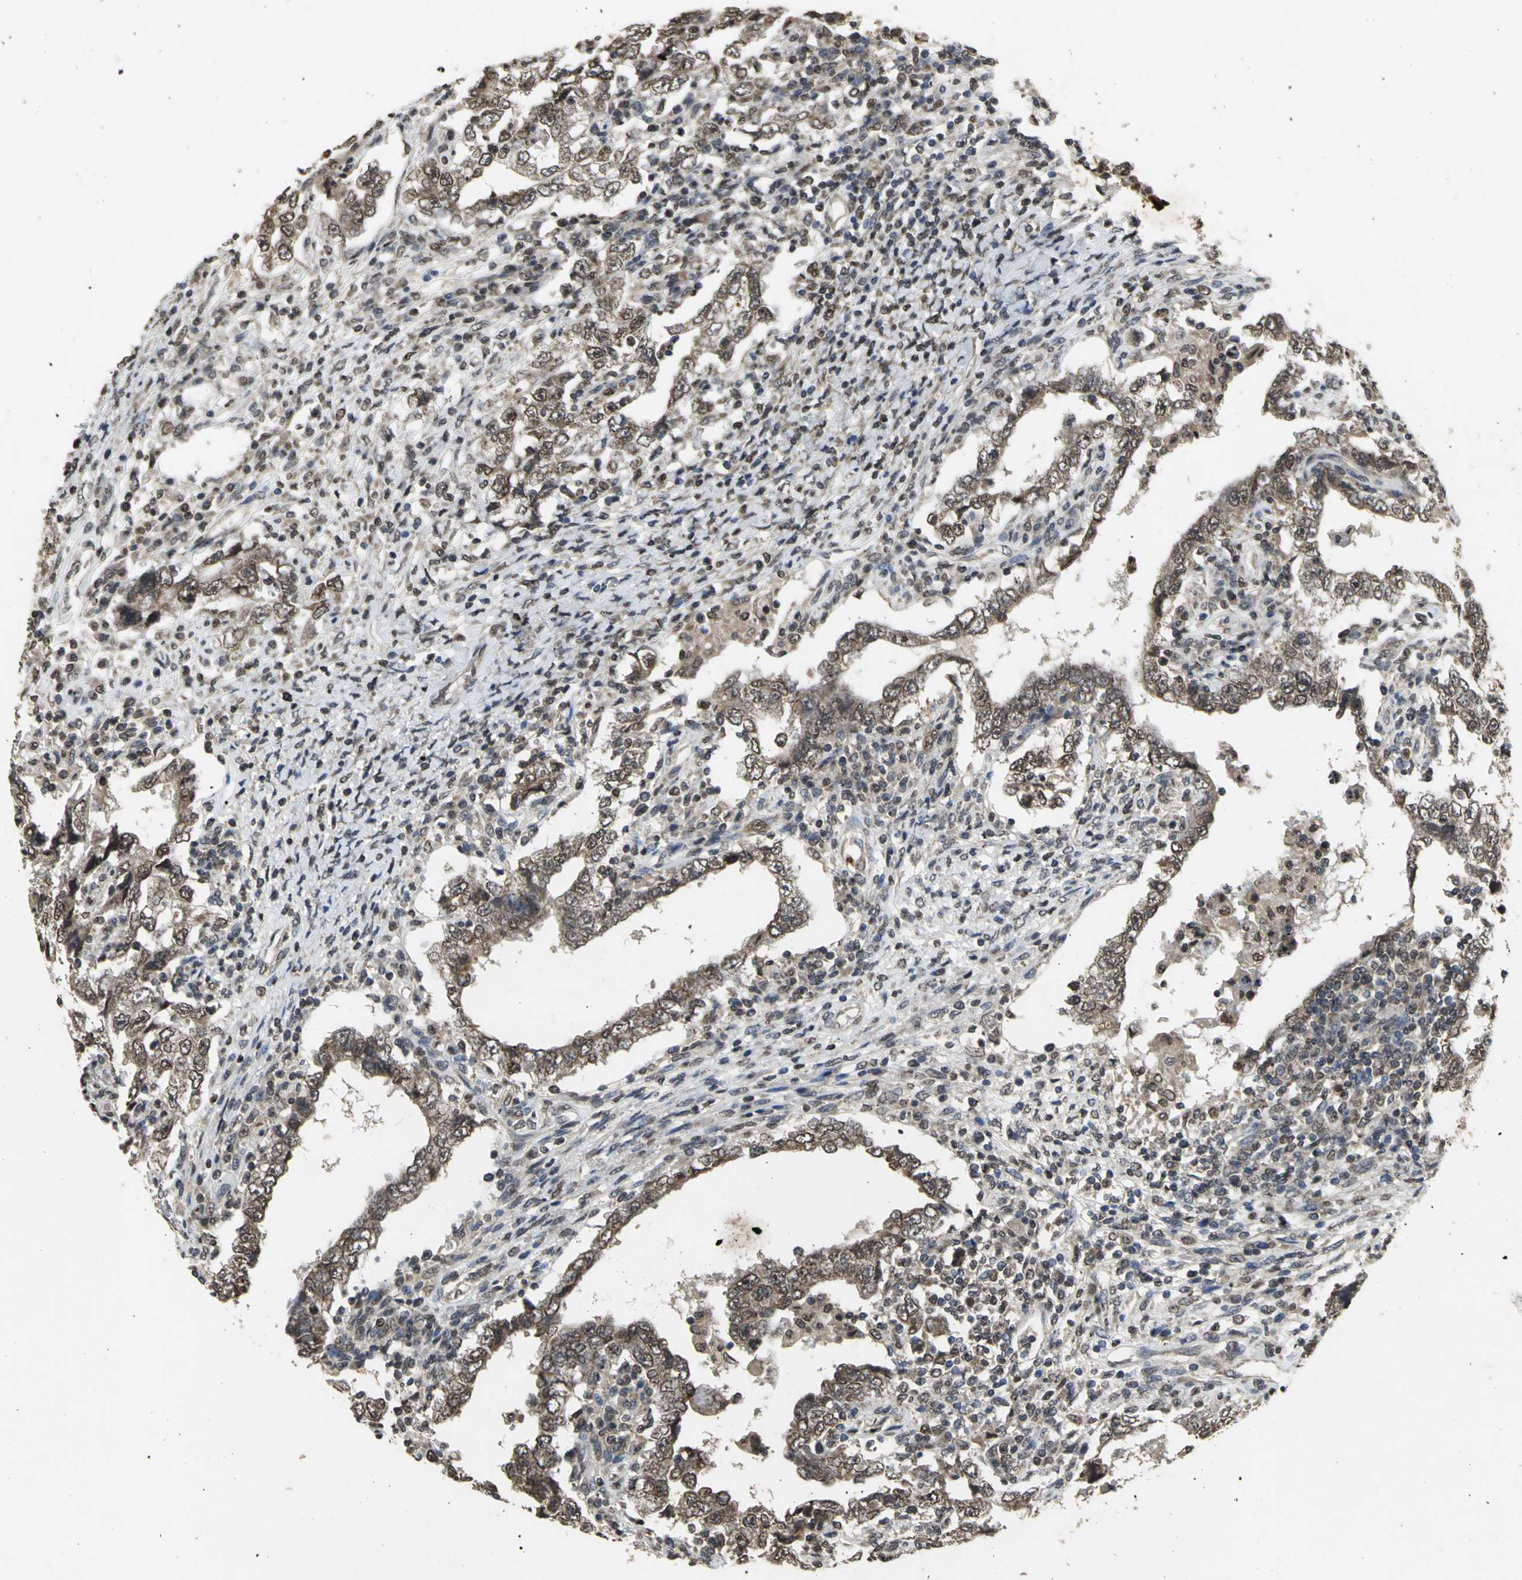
{"staining": {"intensity": "moderate", "quantity": ">75%", "location": "cytoplasmic/membranous,nuclear"}, "tissue": "testis cancer", "cell_type": "Tumor cells", "image_type": "cancer", "snomed": [{"axis": "morphology", "description": "Carcinoma, Embryonal, NOS"}, {"axis": "topography", "description": "Testis"}], "caption": "IHC of embryonal carcinoma (testis) shows medium levels of moderate cytoplasmic/membranous and nuclear expression in approximately >75% of tumor cells. The staining is performed using DAB (3,3'-diaminobenzidine) brown chromogen to label protein expression. The nuclei are counter-stained blue using hematoxylin.", "gene": "AHR", "patient": {"sex": "male", "age": 26}}